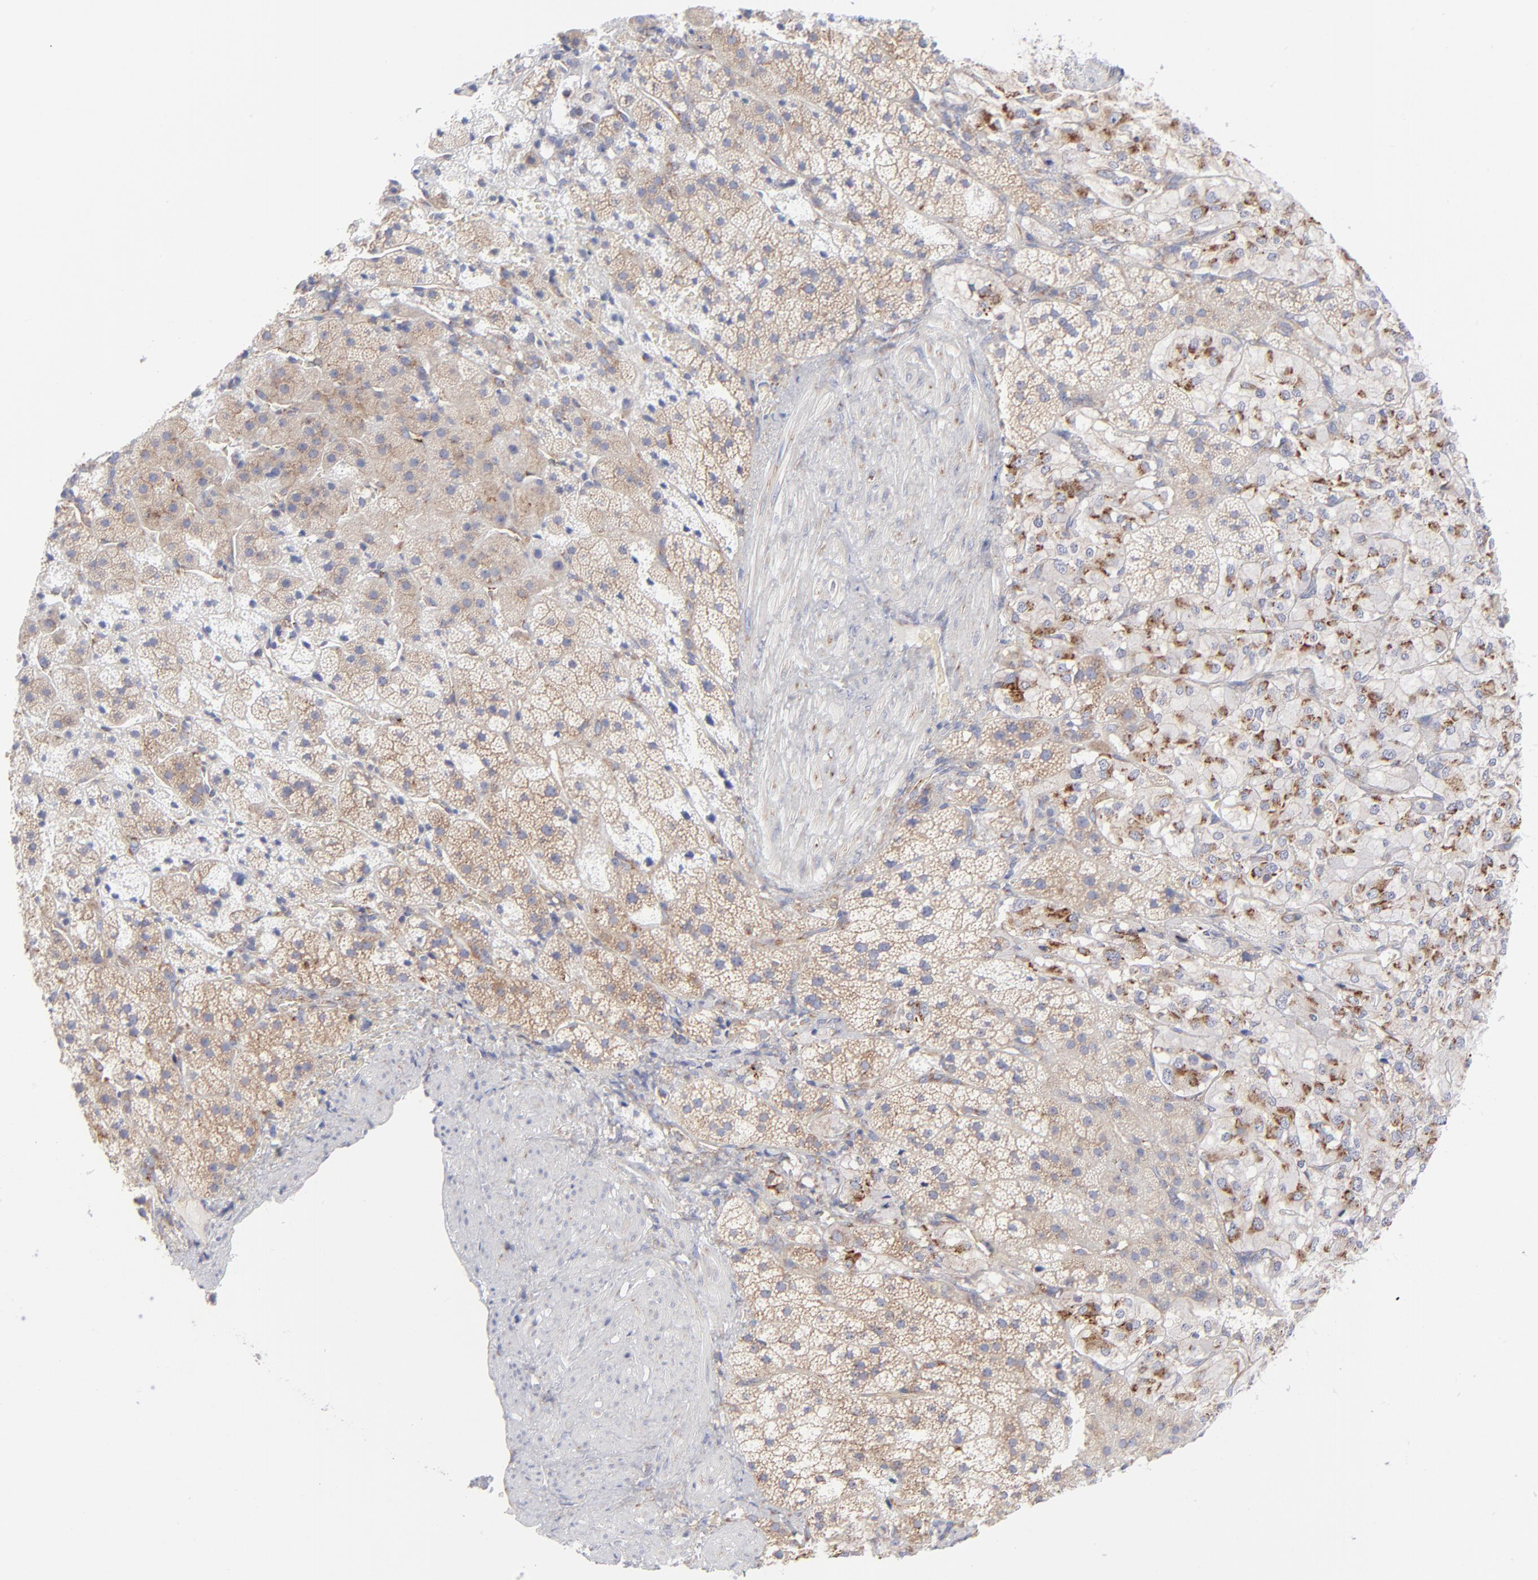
{"staining": {"intensity": "moderate", "quantity": "25%-75%", "location": "cytoplasmic/membranous"}, "tissue": "adrenal gland", "cell_type": "Glandular cells", "image_type": "normal", "snomed": [{"axis": "morphology", "description": "Normal tissue, NOS"}, {"axis": "topography", "description": "Adrenal gland"}], "caption": "Brown immunohistochemical staining in benign adrenal gland reveals moderate cytoplasmic/membranous positivity in about 25%-75% of glandular cells.", "gene": "EIF2AK2", "patient": {"sex": "female", "age": 44}}